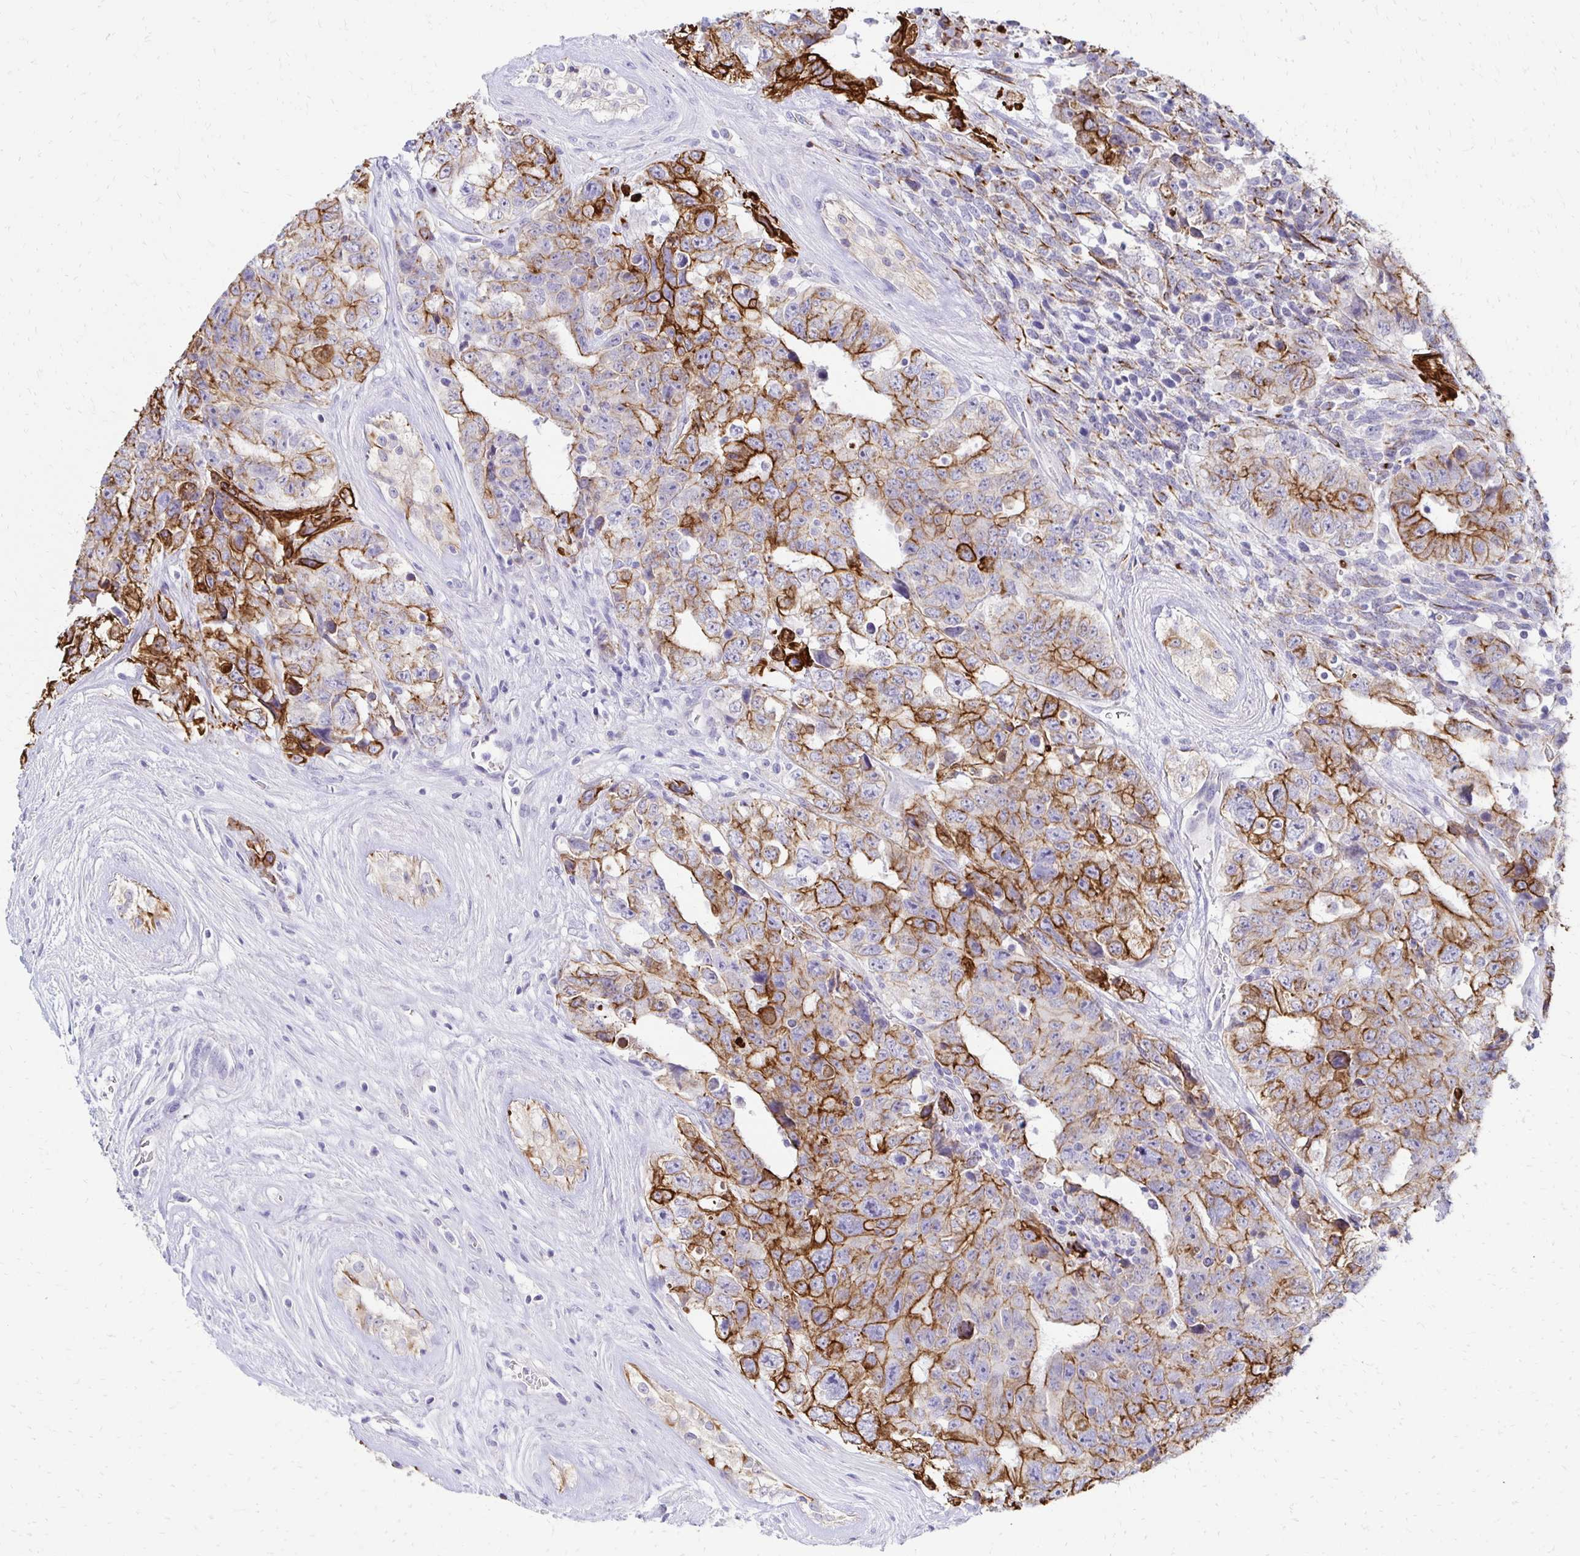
{"staining": {"intensity": "moderate", "quantity": "25%-75%", "location": "cytoplasmic/membranous"}, "tissue": "testis cancer", "cell_type": "Tumor cells", "image_type": "cancer", "snomed": [{"axis": "morphology", "description": "Carcinoma, Embryonal, NOS"}, {"axis": "topography", "description": "Testis"}], "caption": "About 25%-75% of tumor cells in human testis cancer (embryonal carcinoma) reveal moderate cytoplasmic/membranous protein positivity as visualized by brown immunohistochemical staining.", "gene": "C1QTNF2", "patient": {"sex": "male", "age": 24}}